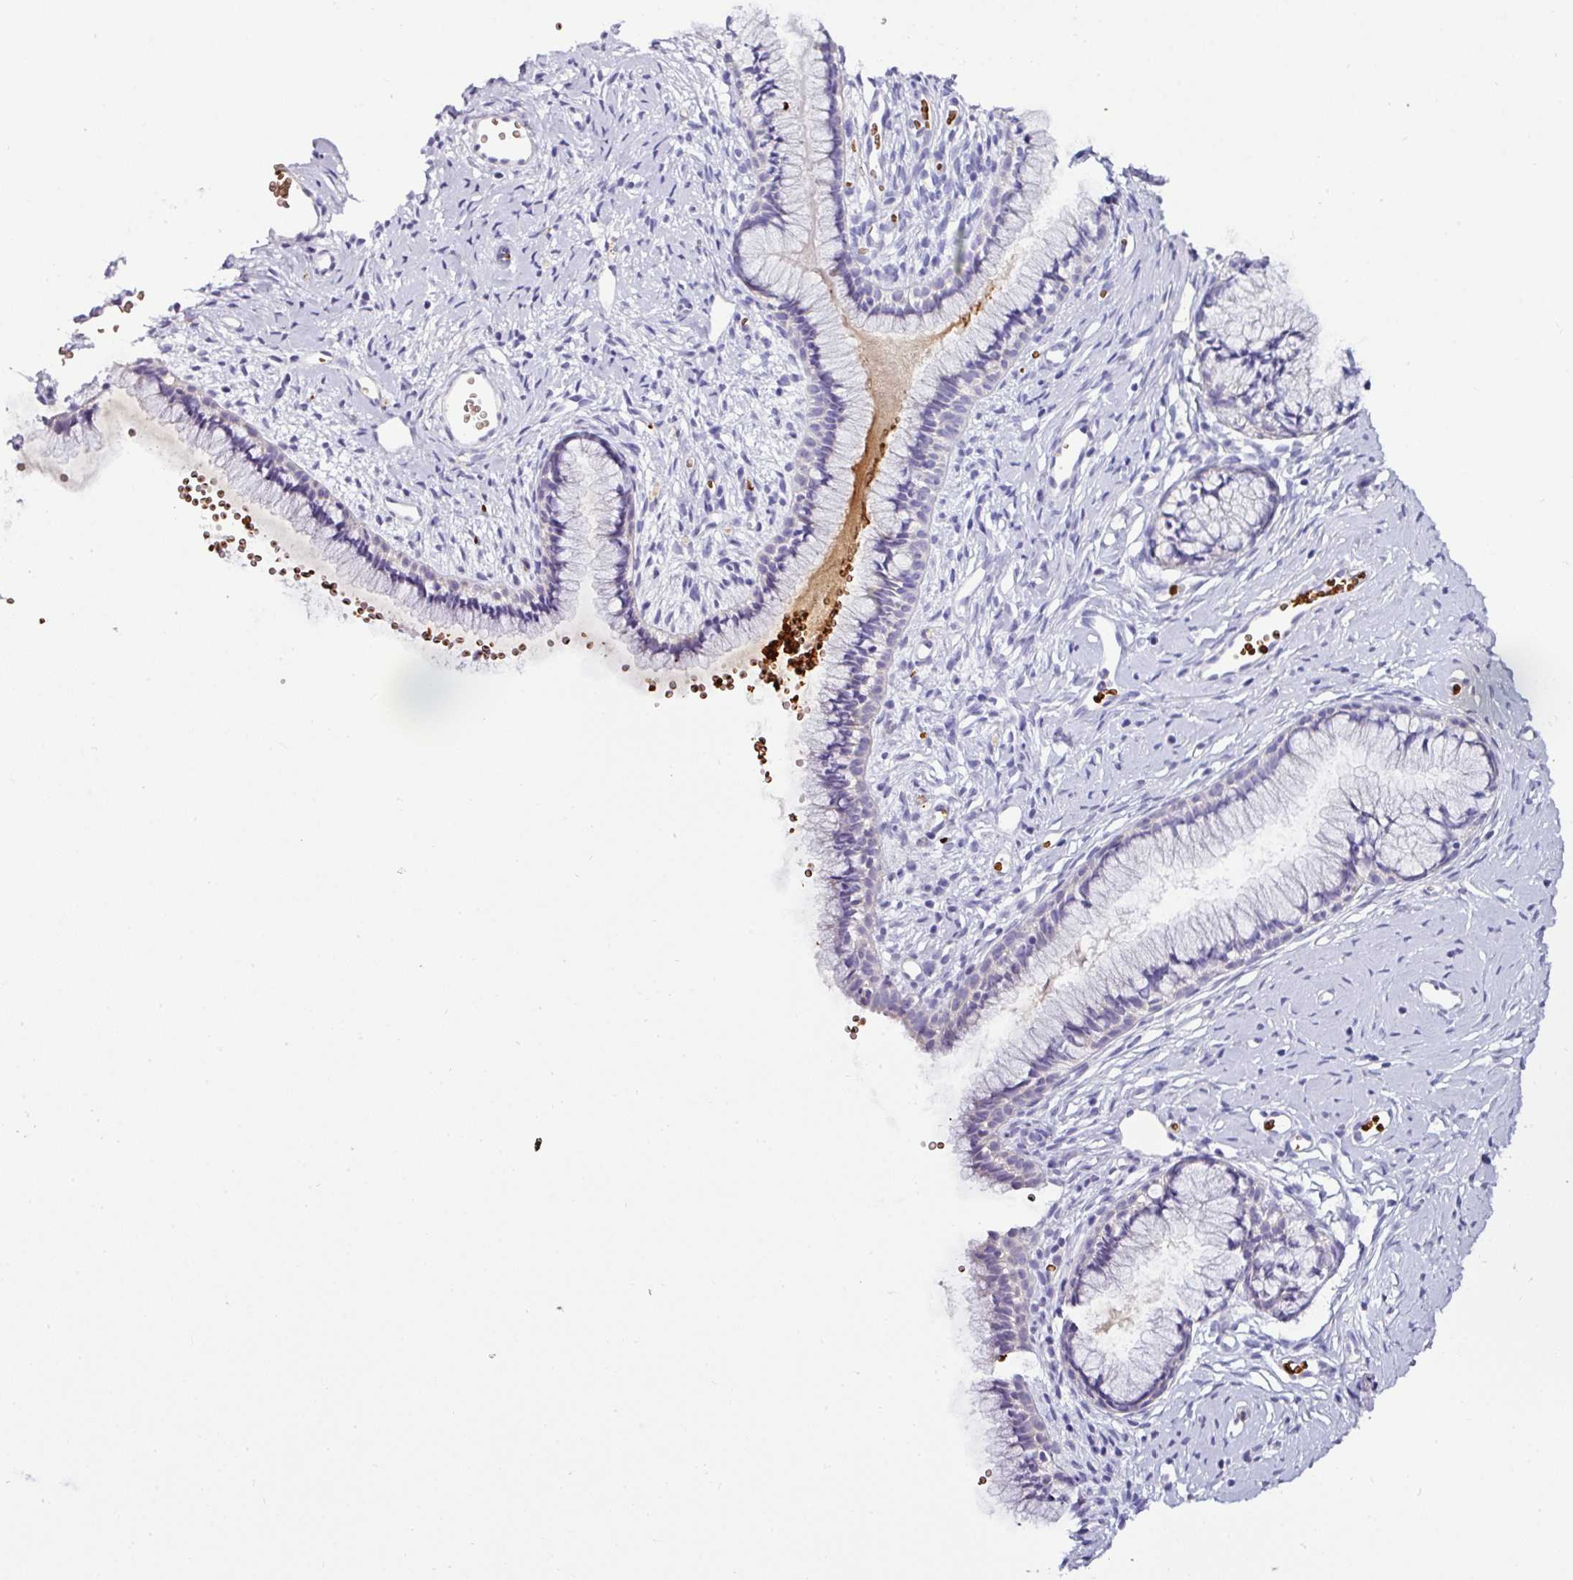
{"staining": {"intensity": "negative", "quantity": "none", "location": "none"}, "tissue": "cervix", "cell_type": "Glandular cells", "image_type": "normal", "snomed": [{"axis": "morphology", "description": "Normal tissue, NOS"}, {"axis": "topography", "description": "Cervix"}], "caption": "This is an immunohistochemistry (IHC) photomicrograph of normal cervix. There is no positivity in glandular cells.", "gene": "NAPSA", "patient": {"sex": "female", "age": 40}}